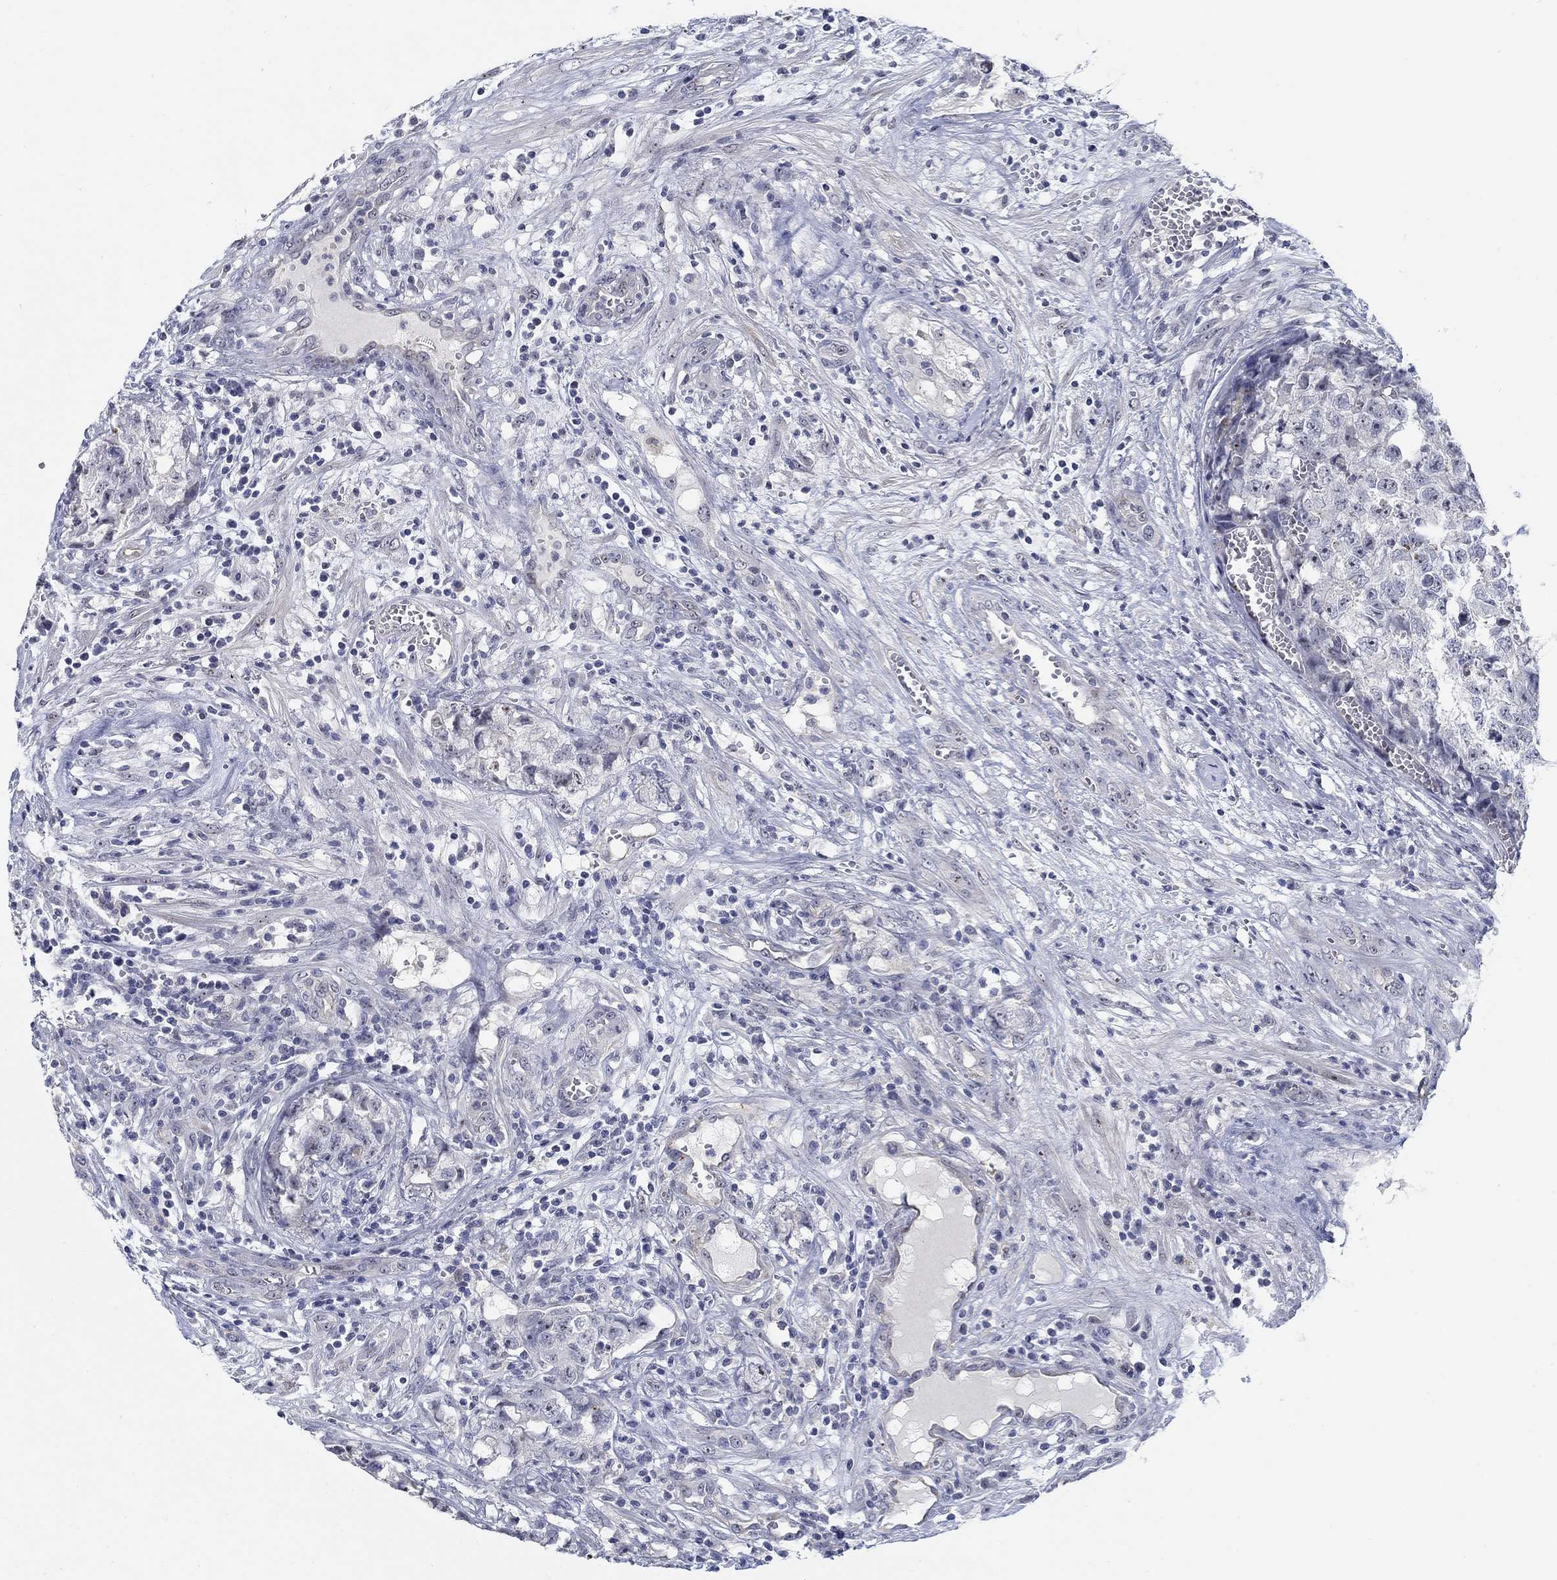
{"staining": {"intensity": "negative", "quantity": "none", "location": "none"}, "tissue": "testis cancer", "cell_type": "Tumor cells", "image_type": "cancer", "snomed": [{"axis": "morphology", "description": "Seminoma, NOS"}, {"axis": "morphology", "description": "Carcinoma, Embryonal, NOS"}, {"axis": "topography", "description": "Testis"}], "caption": "Testis seminoma was stained to show a protein in brown. There is no significant expression in tumor cells. Brightfield microscopy of immunohistochemistry stained with DAB (3,3'-diaminobenzidine) (brown) and hematoxylin (blue), captured at high magnification.", "gene": "SMIM18", "patient": {"sex": "male", "age": 22}}